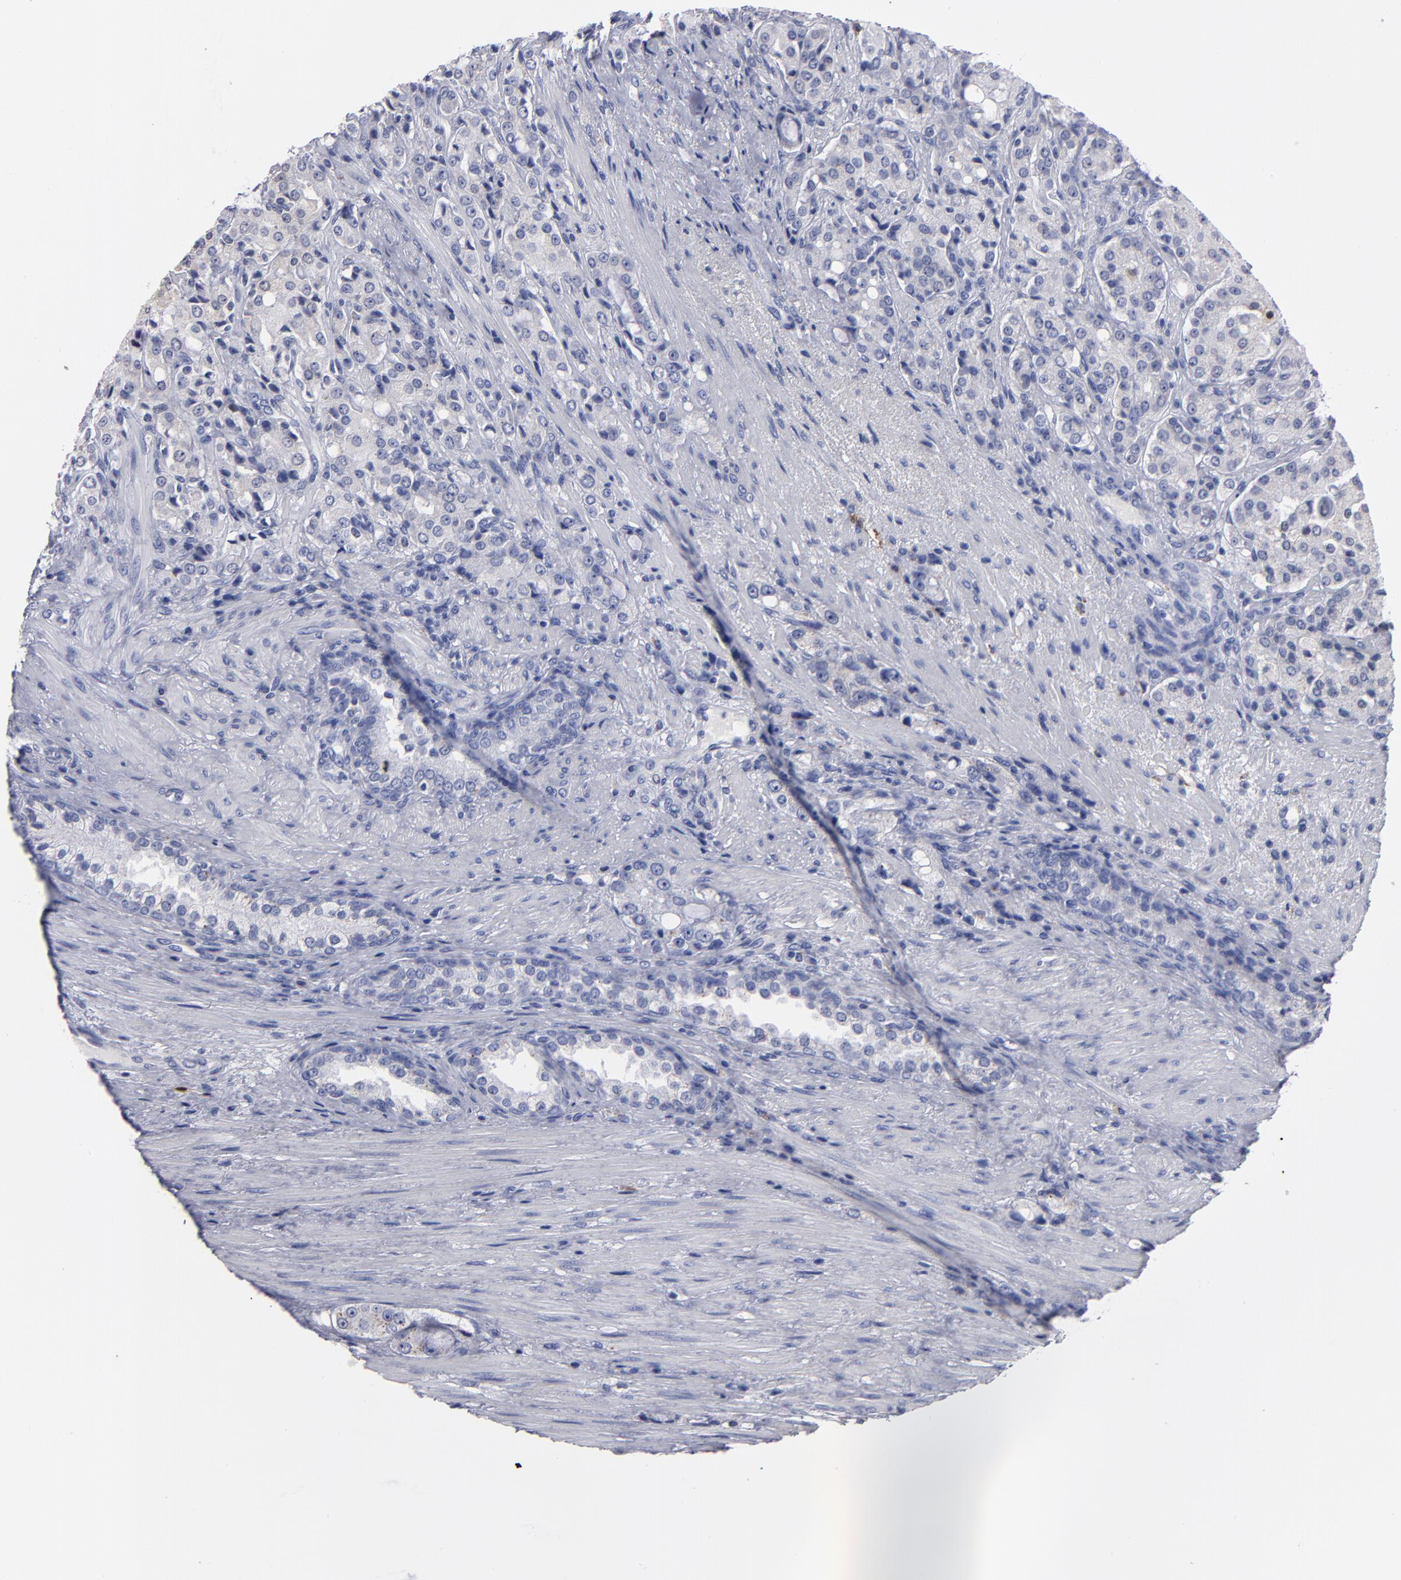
{"staining": {"intensity": "negative", "quantity": "none", "location": "none"}, "tissue": "prostate cancer", "cell_type": "Tumor cells", "image_type": "cancer", "snomed": [{"axis": "morphology", "description": "Adenocarcinoma, High grade"}, {"axis": "topography", "description": "Prostate"}], "caption": "Prostate cancer (adenocarcinoma (high-grade)) was stained to show a protein in brown. There is no significant expression in tumor cells.", "gene": "FABP4", "patient": {"sex": "male", "age": 72}}